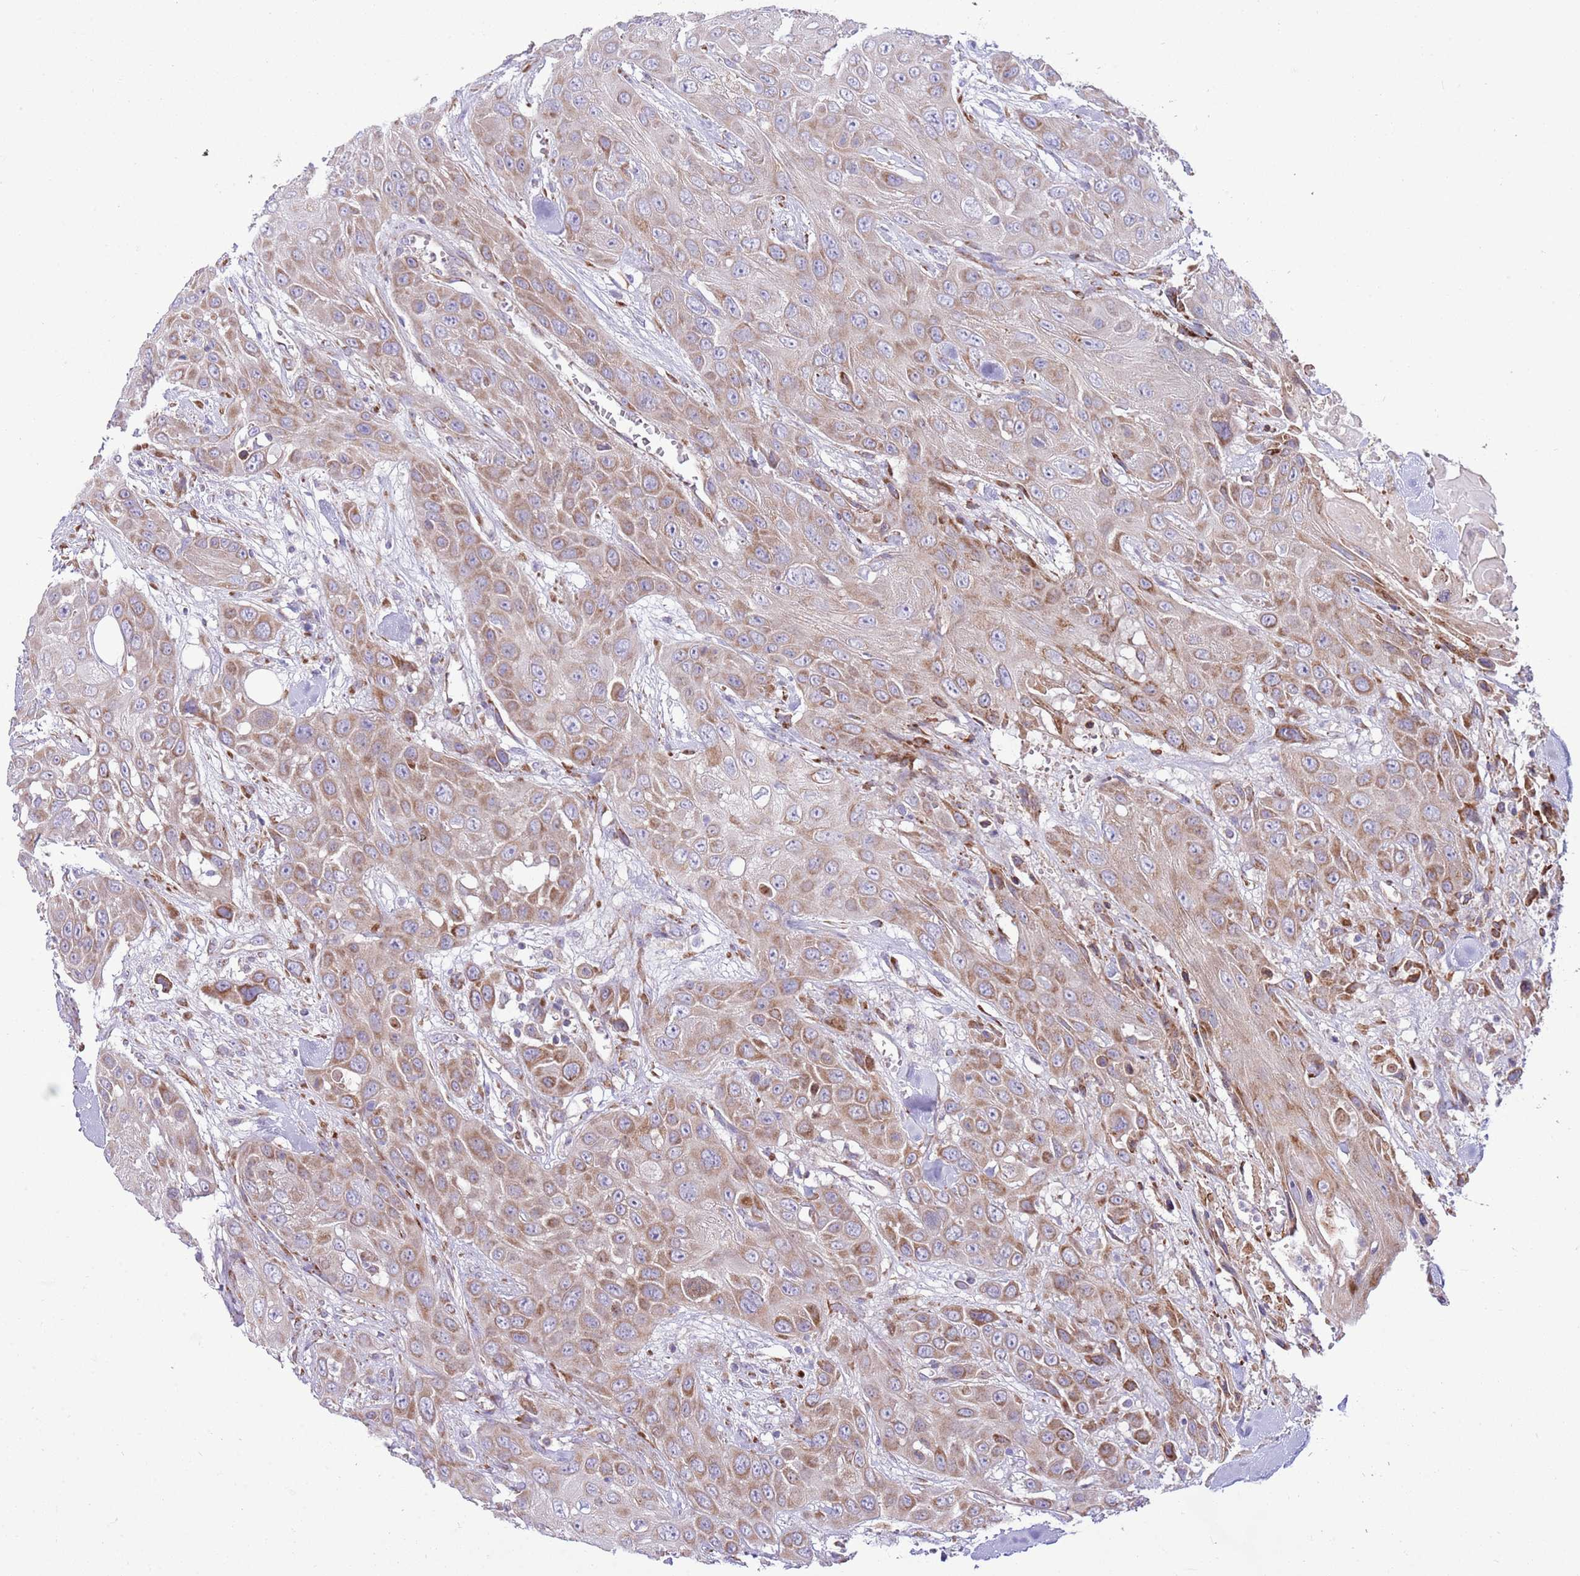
{"staining": {"intensity": "moderate", "quantity": "25%-75%", "location": "cytoplasmic/membranous"}, "tissue": "head and neck cancer", "cell_type": "Tumor cells", "image_type": "cancer", "snomed": [{"axis": "morphology", "description": "Squamous cell carcinoma, NOS"}, {"axis": "topography", "description": "Head-Neck"}], "caption": "This histopathology image shows immunohistochemistry staining of head and neck cancer, with medium moderate cytoplasmic/membranous expression in about 25%-75% of tumor cells.", "gene": "TOMM5", "patient": {"sex": "male", "age": 81}}